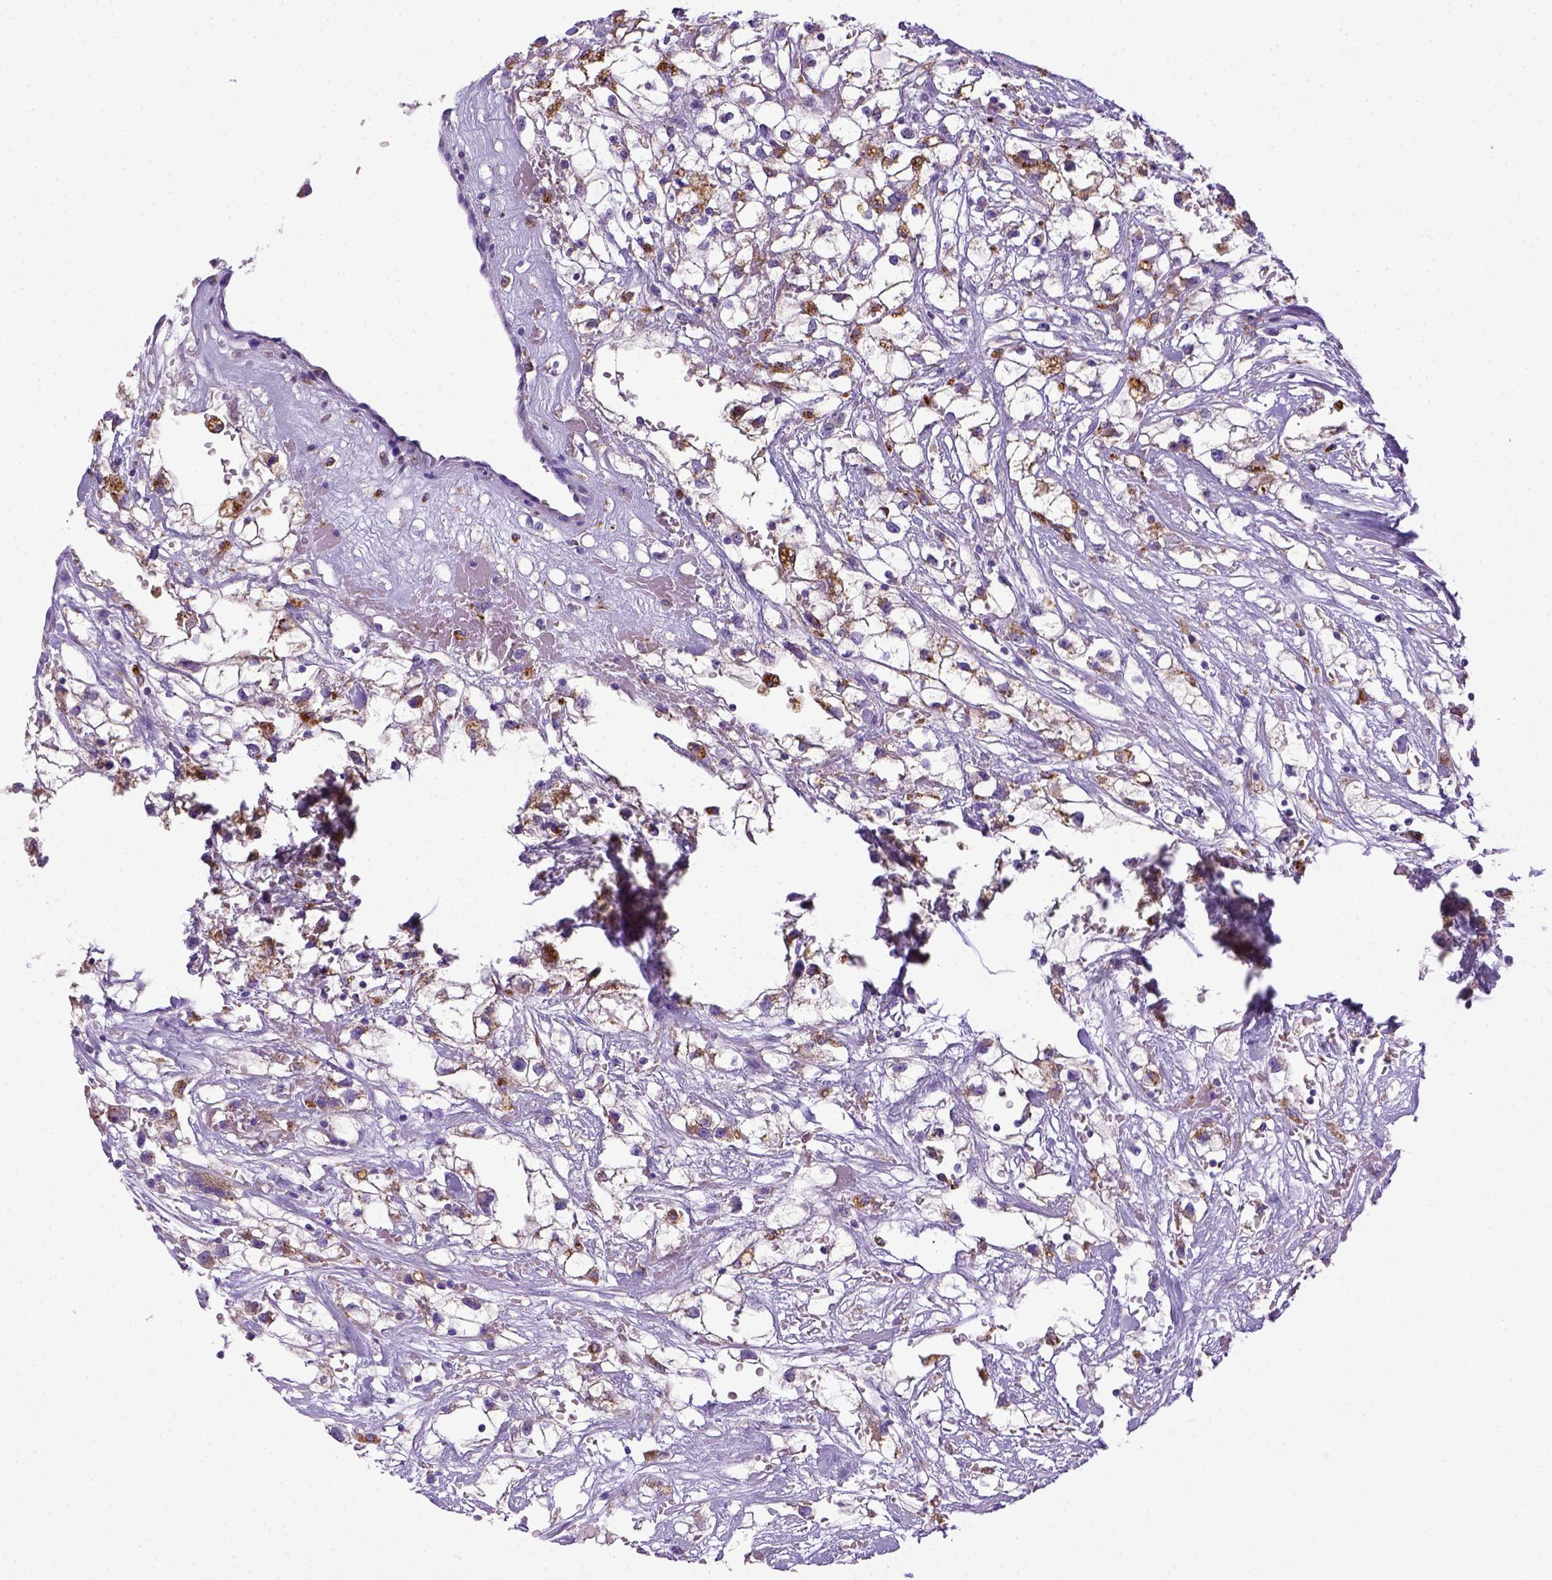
{"staining": {"intensity": "negative", "quantity": "none", "location": "none"}, "tissue": "renal cancer", "cell_type": "Tumor cells", "image_type": "cancer", "snomed": [{"axis": "morphology", "description": "Adenocarcinoma, NOS"}, {"axis": "topography", "description": "Kidney"}], "caption": "Immunohistochemical staining of renal cancer shows no significant positivity in tumor cells.", "gene": "CD68", "patient": {"sex": "male", "age": 59}}